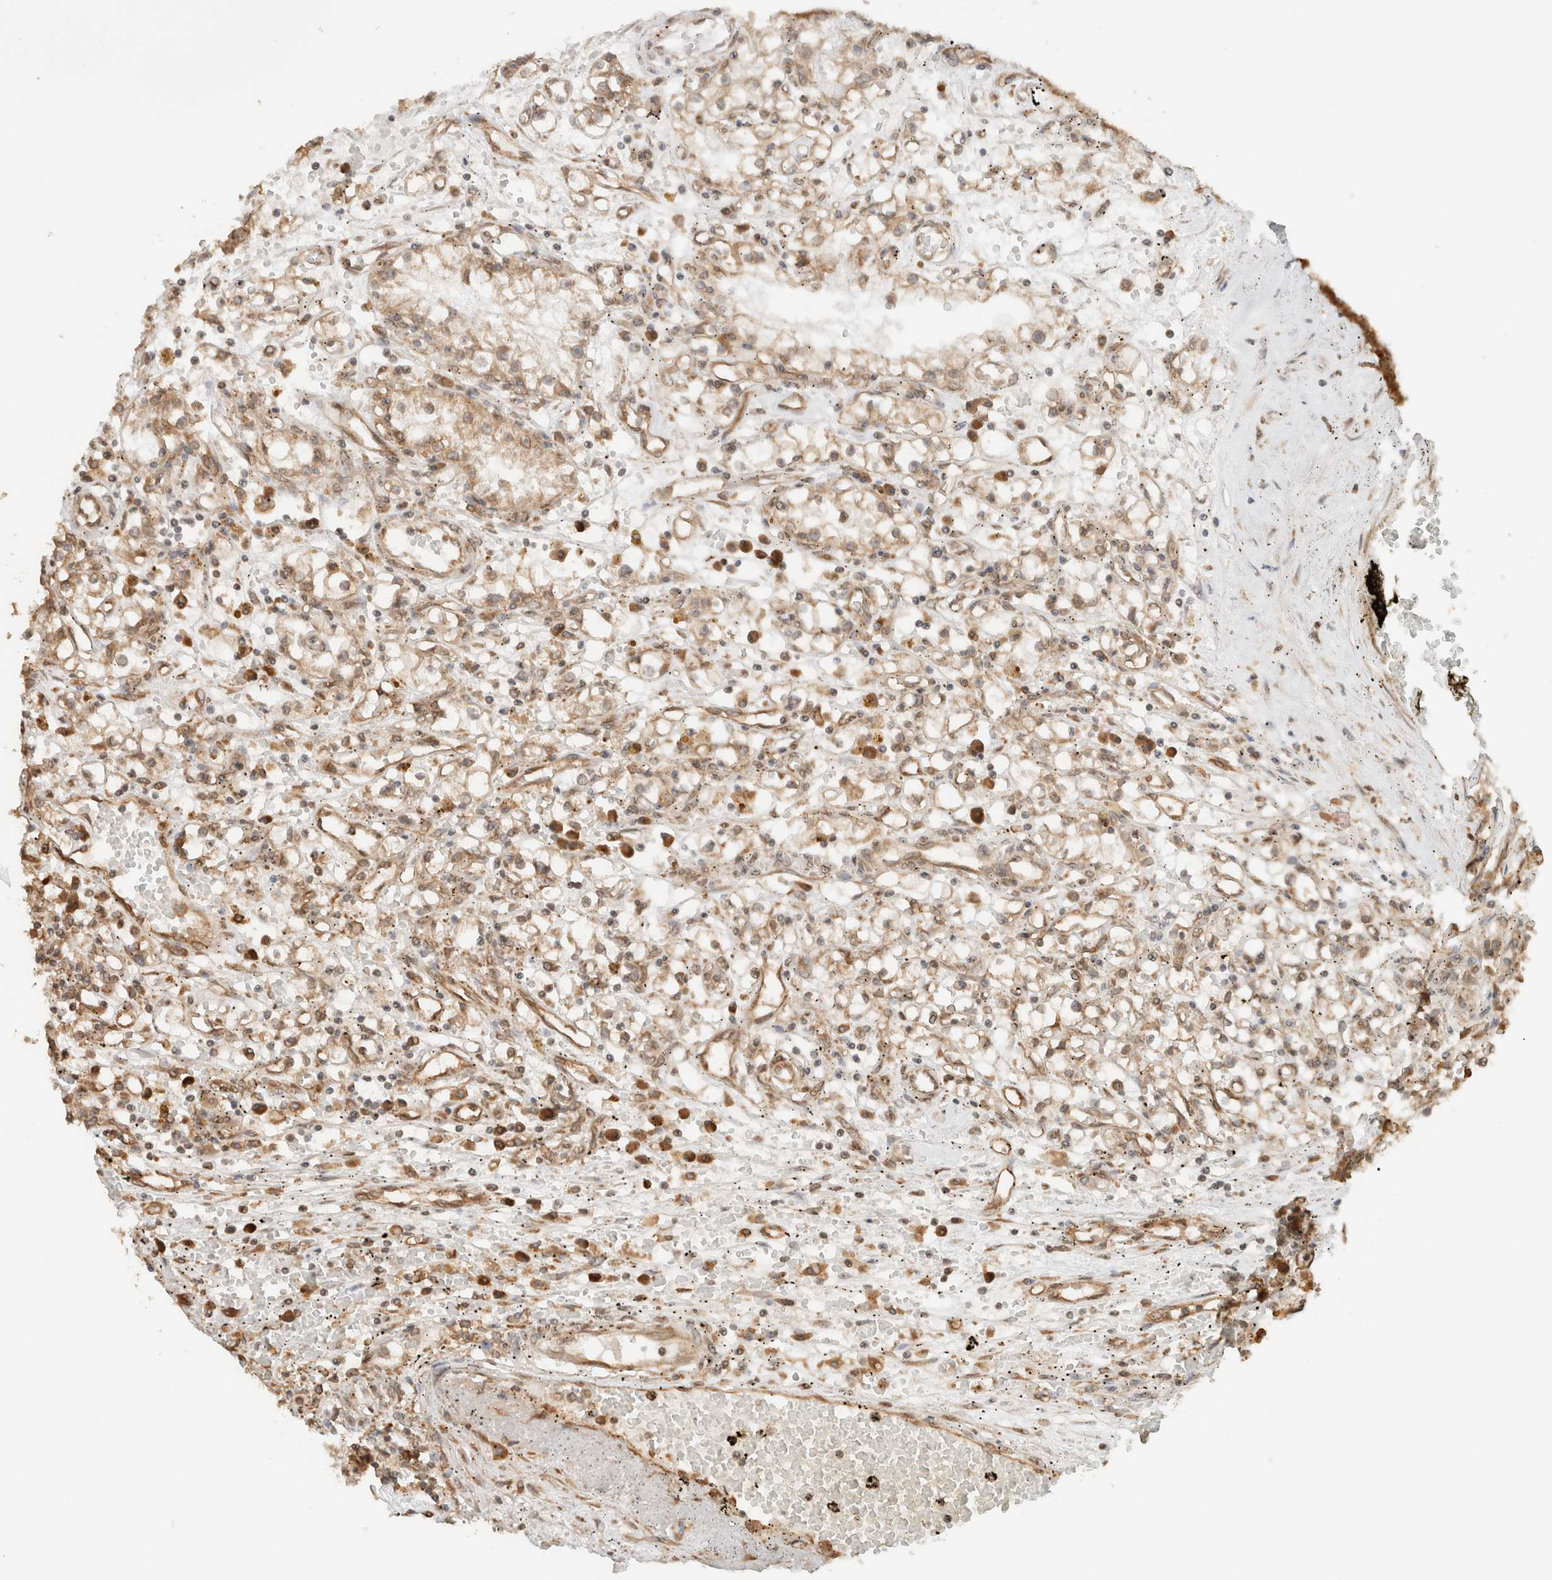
{"staining": {"intensity": "weak", "quantity": ">75%", "location": "cytoplasmic/membranous,nuclear"}, "tissue": "renal cancer", "cell_type": "Tumor cells", "image_type": "cancer", "snomed": [{"axis": "morphology", "description": "Adenocarcinoma, NOS"}, {"axis": "topography", "description": "Kidney"}], "caption": "Protein staining of renal adenocarcinoma tissue displays weak cytoplasmic/membranous and nuclear expression in approximately >75% of tumor cells.", "gene": "ARFGEF2", "patient": {"sex": "male", "age": 56}}